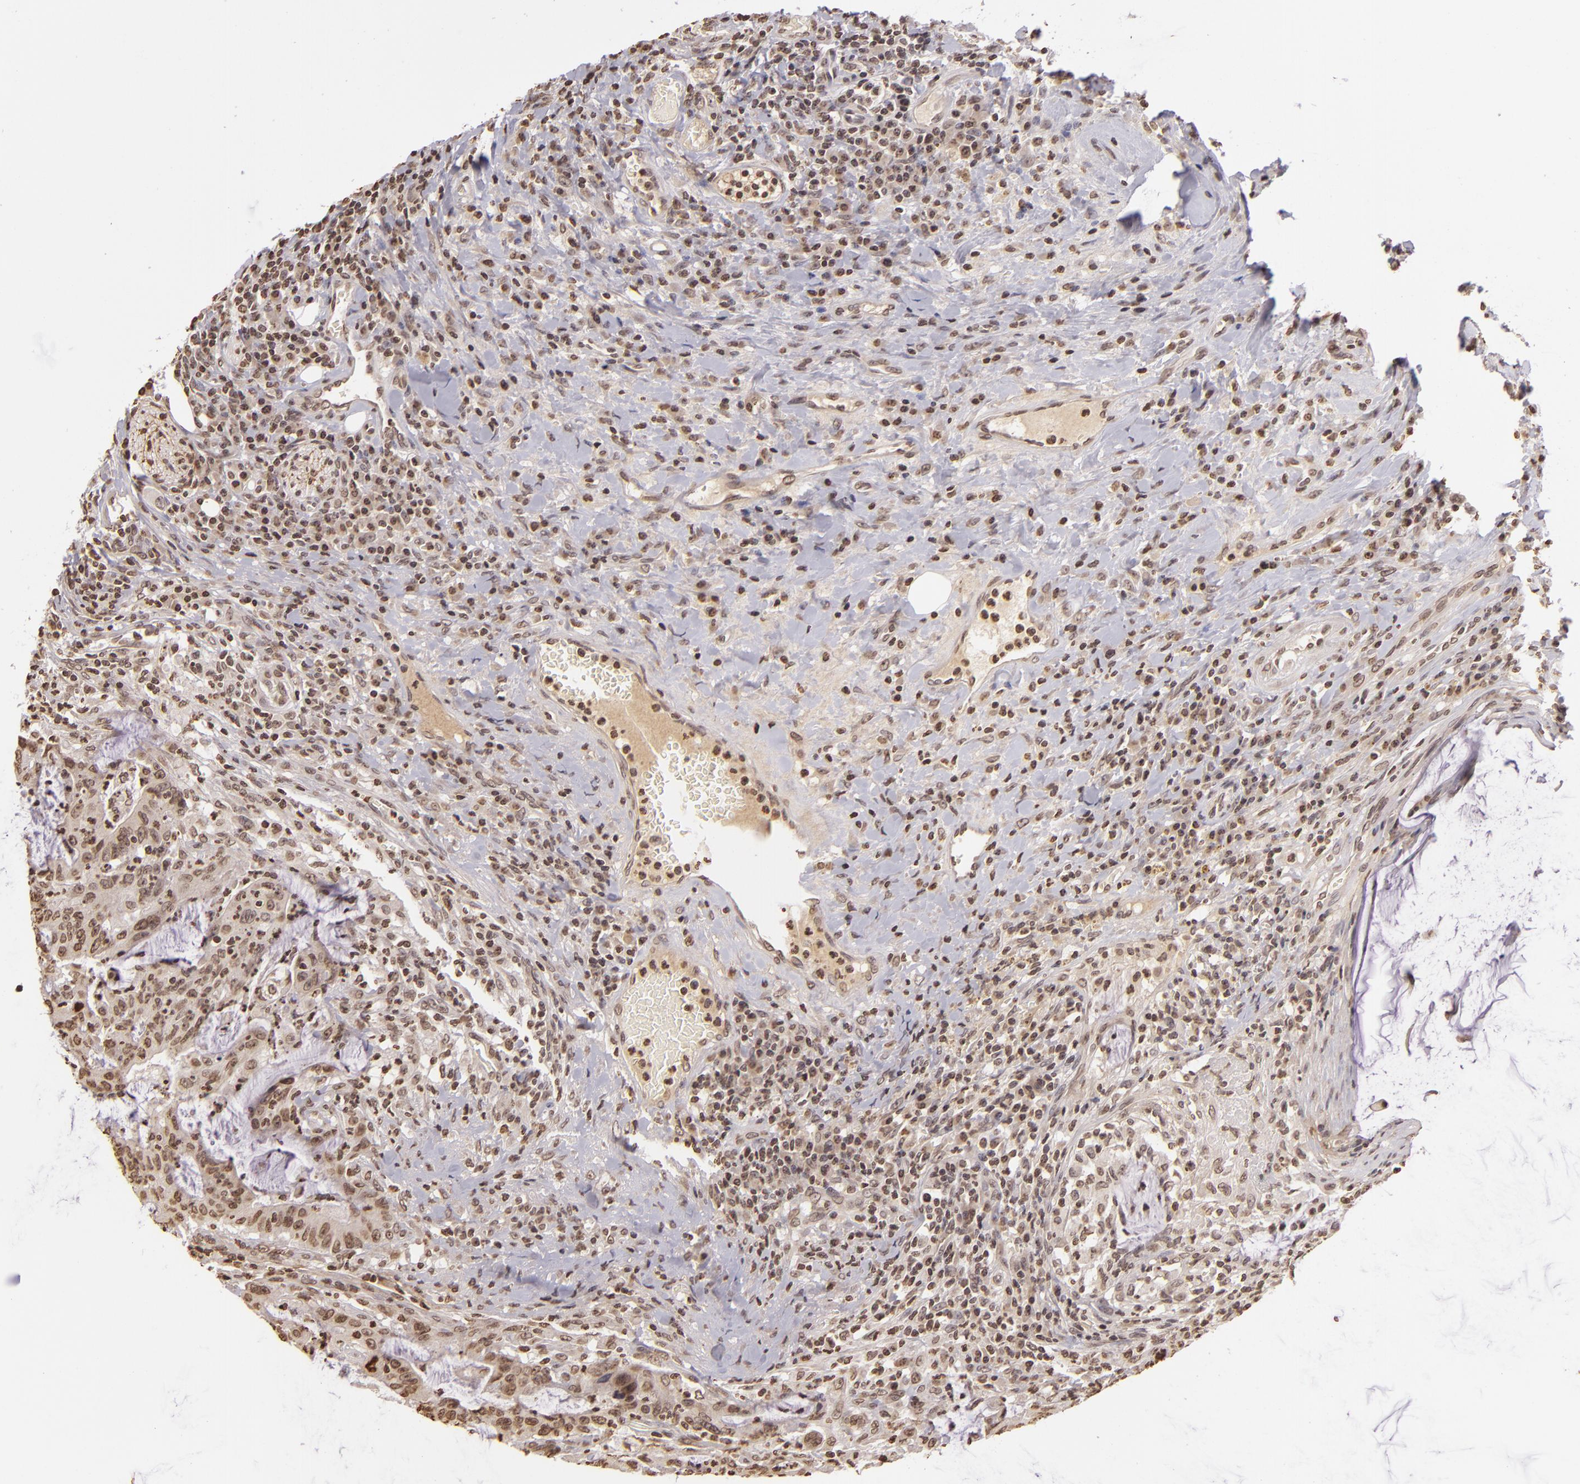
{"staining": {"intensity": "moderate", "quantity": ">75%", "location": "nuclear"}, "tissue": "colorectal cancer", "cell_type": "Tumor cells", "image_type": "cancer", "snomed": [{"axis": "morphology", "description": "Adenocarcinoma, NOS"}, {"axis": "topography", "description": "Colon"}], "caption": "High-power microscopy captured an immunohistochemistry image of adenocarcinoma (colorectal), revealing moderate nuclear positivity in about >75% of tumor cells. (DAB (3,3'-diaminobenzidine) = brown stain, brightfield microscopy at high magnification).", "gene": "THRB", "patient": {"sex": "male", "age": 54}}